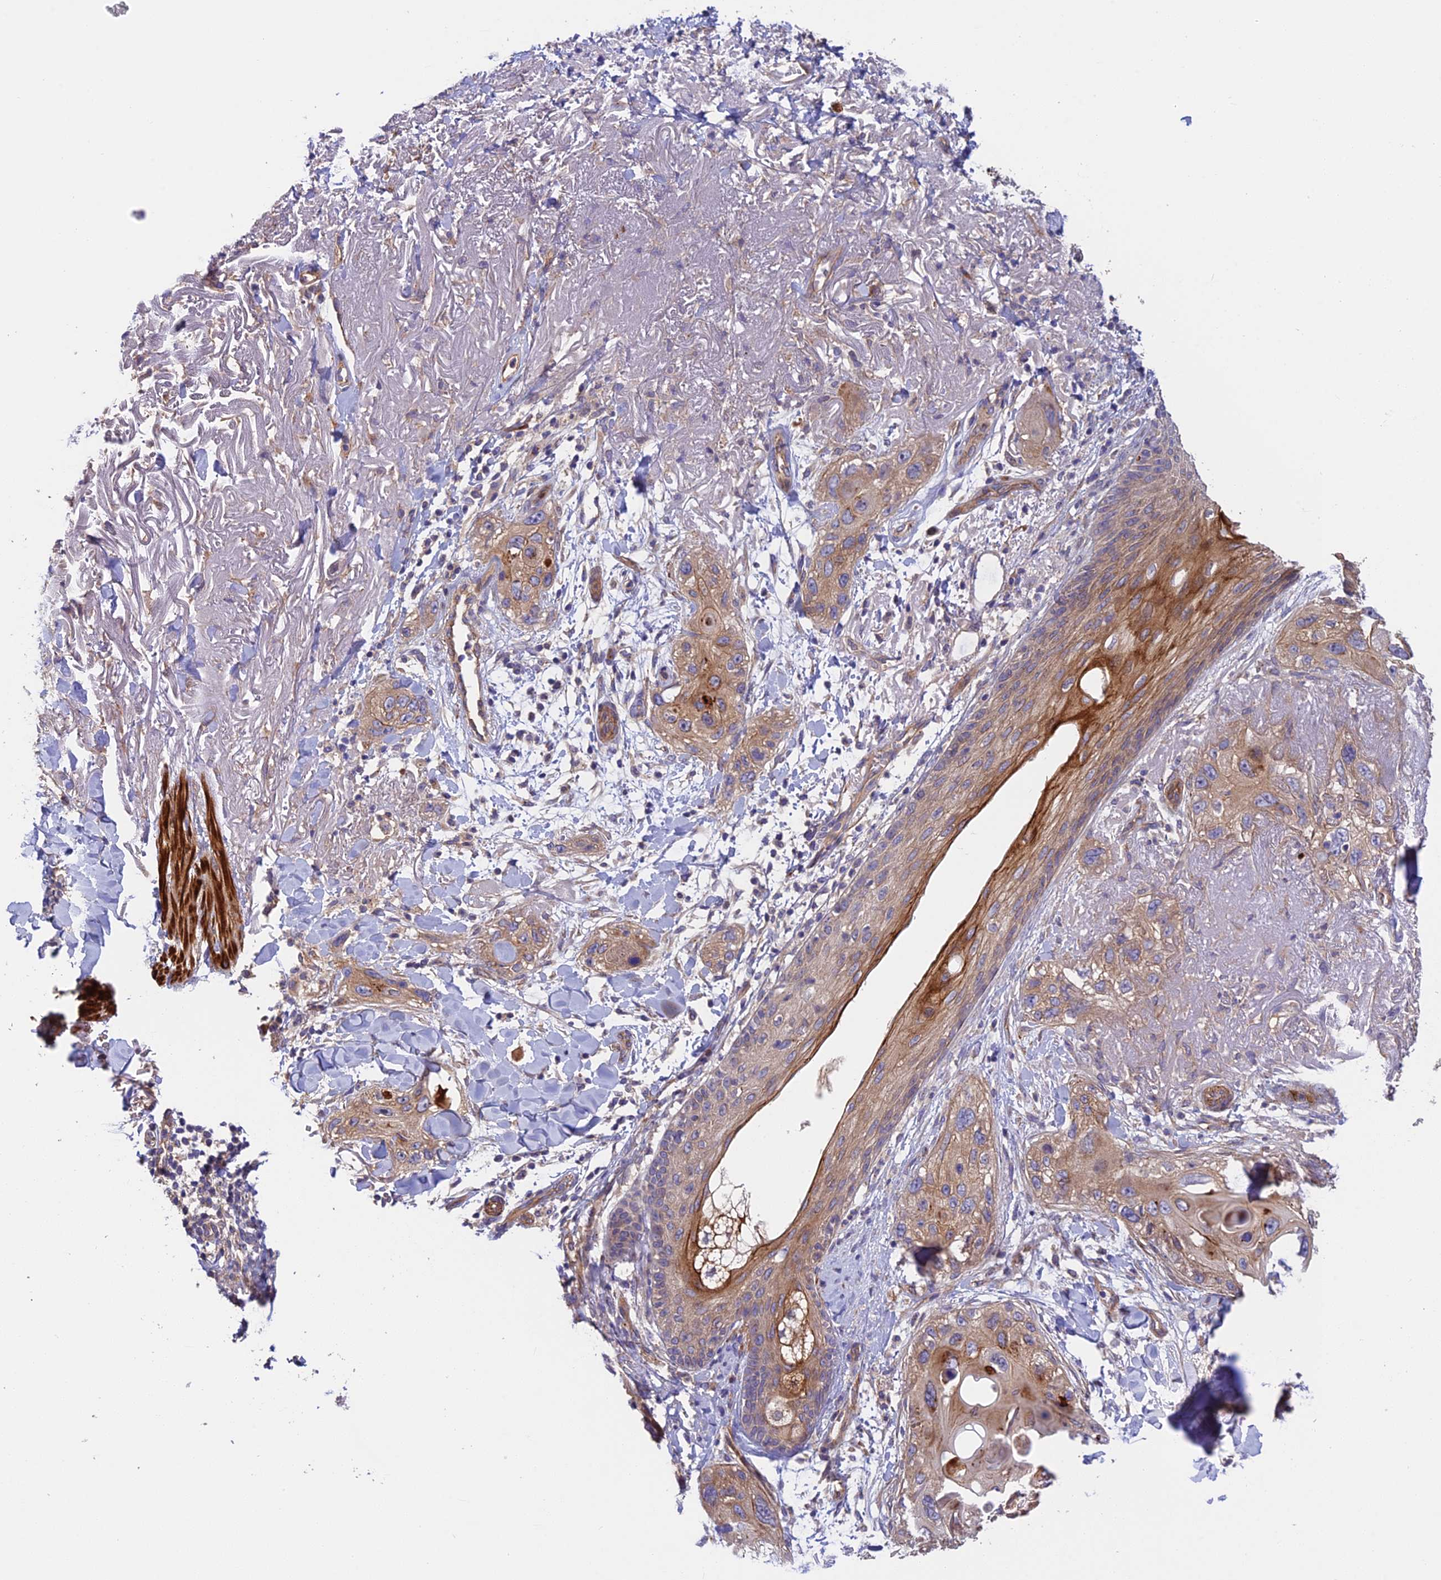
{"staining": {"intensity": "moderate", "quantity": ">75%", "location": "cytoplasmic/membranous"}, "tissue": "skin cancer", "cell_type": "Tumor cells", "image_type": "cancer", "snomed": [{"axis": "morphology", "description": "Normal tissue, NOS"}, {"axis": "morphology", "description": "Squamous cell carcinoma, NOS"}, {"axis": "topography", "description": "Skin"}], "caption": "Skin cancer was stained to show a protein in brown. There is medium levels of moderate cytoplasmic/membranous positivity in approximately >75% of tumor cells. The staining was performed using DAB (3,3'-diaminobenzidine) to visualize the protein expression in brown, while the nuclei were stained in blue with hematoxylin (Magnification: 20x).", "gene": "ADAMTS15", "patient": {"sex": "male", "age": 72}}